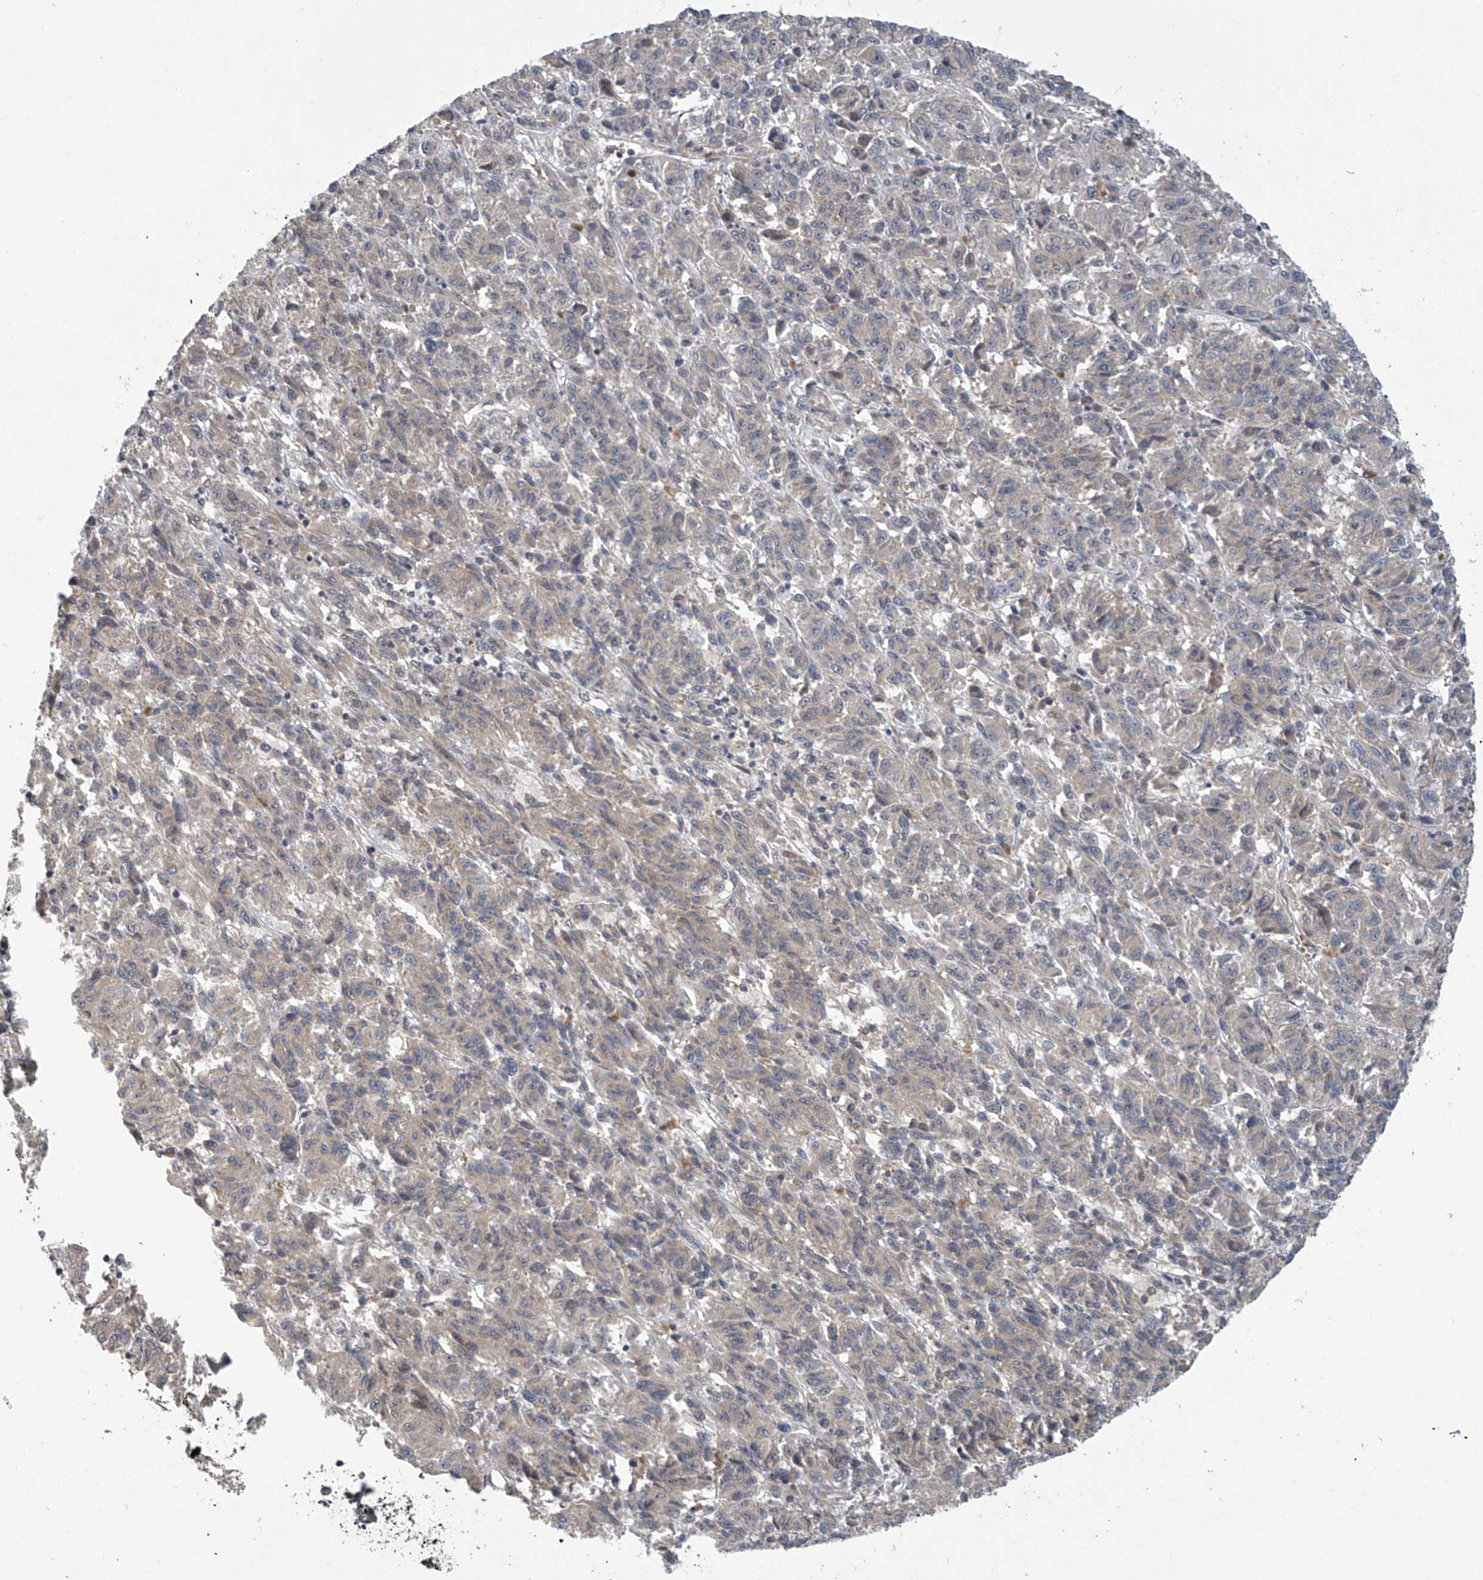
{"staining": {"intensity": "negative", "quantity": "none", "location": "none"}, "tissue": "melanoma", "cell_type": "Tumor cells", "image_type": "cancer", "snomed": [{"axis": "morphology", "description": "Malignant melanoma, Metastatic site"}, {"axis": "topography", "description": "Lung"}], "caption": "Immunohistochemical staining of melanoma displays no significant positivity in tumor cells. Nuclei are stained in blue.", "gene": "ABHD13", "patient": {"sex": "male", "age": 64}}